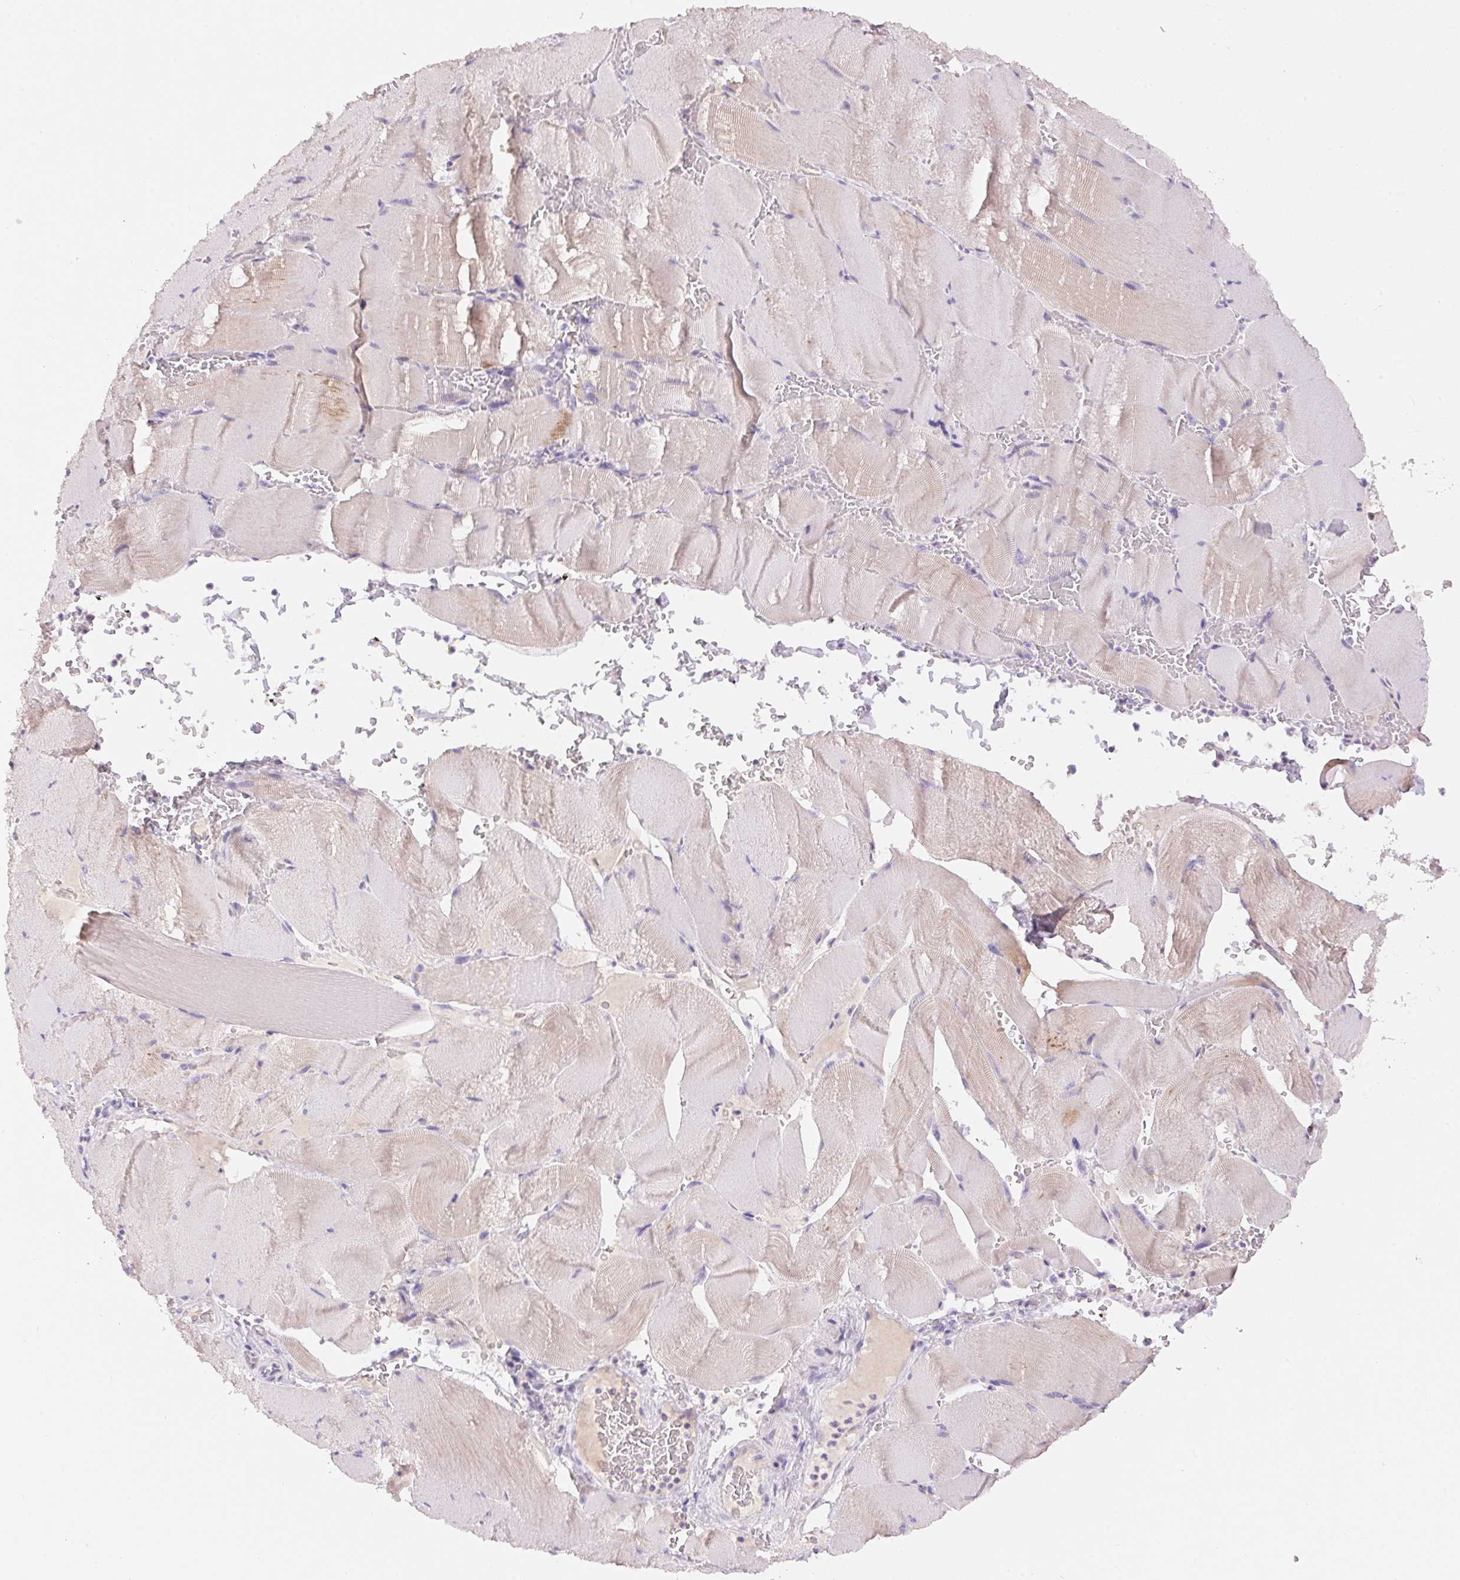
{"staining": {"intensity": "weak", "quantity": "<25%", "location": "cytoplasmic/membranous"}, "tissue": "skeletal muscle", "cell_type": "Myocytes", "image_type": "normal", "snomed": [{"axis": "morphology", "description": "Normal tissue, NOS"}, {"axis": "topography", "description": "Skeletal muscle"}], "caption": "High magnification brightfield microscopy of normal skeletal muscle stained with DAB (brown) and counterstained with hematoxylin (blue): myocytes show no significant staining. (DAB immunohistochemistry visualized using brightfield microscopy, high magnification).", "gene": "PNLIPRP3", "patient": {"sex": "male", "age": 56}}